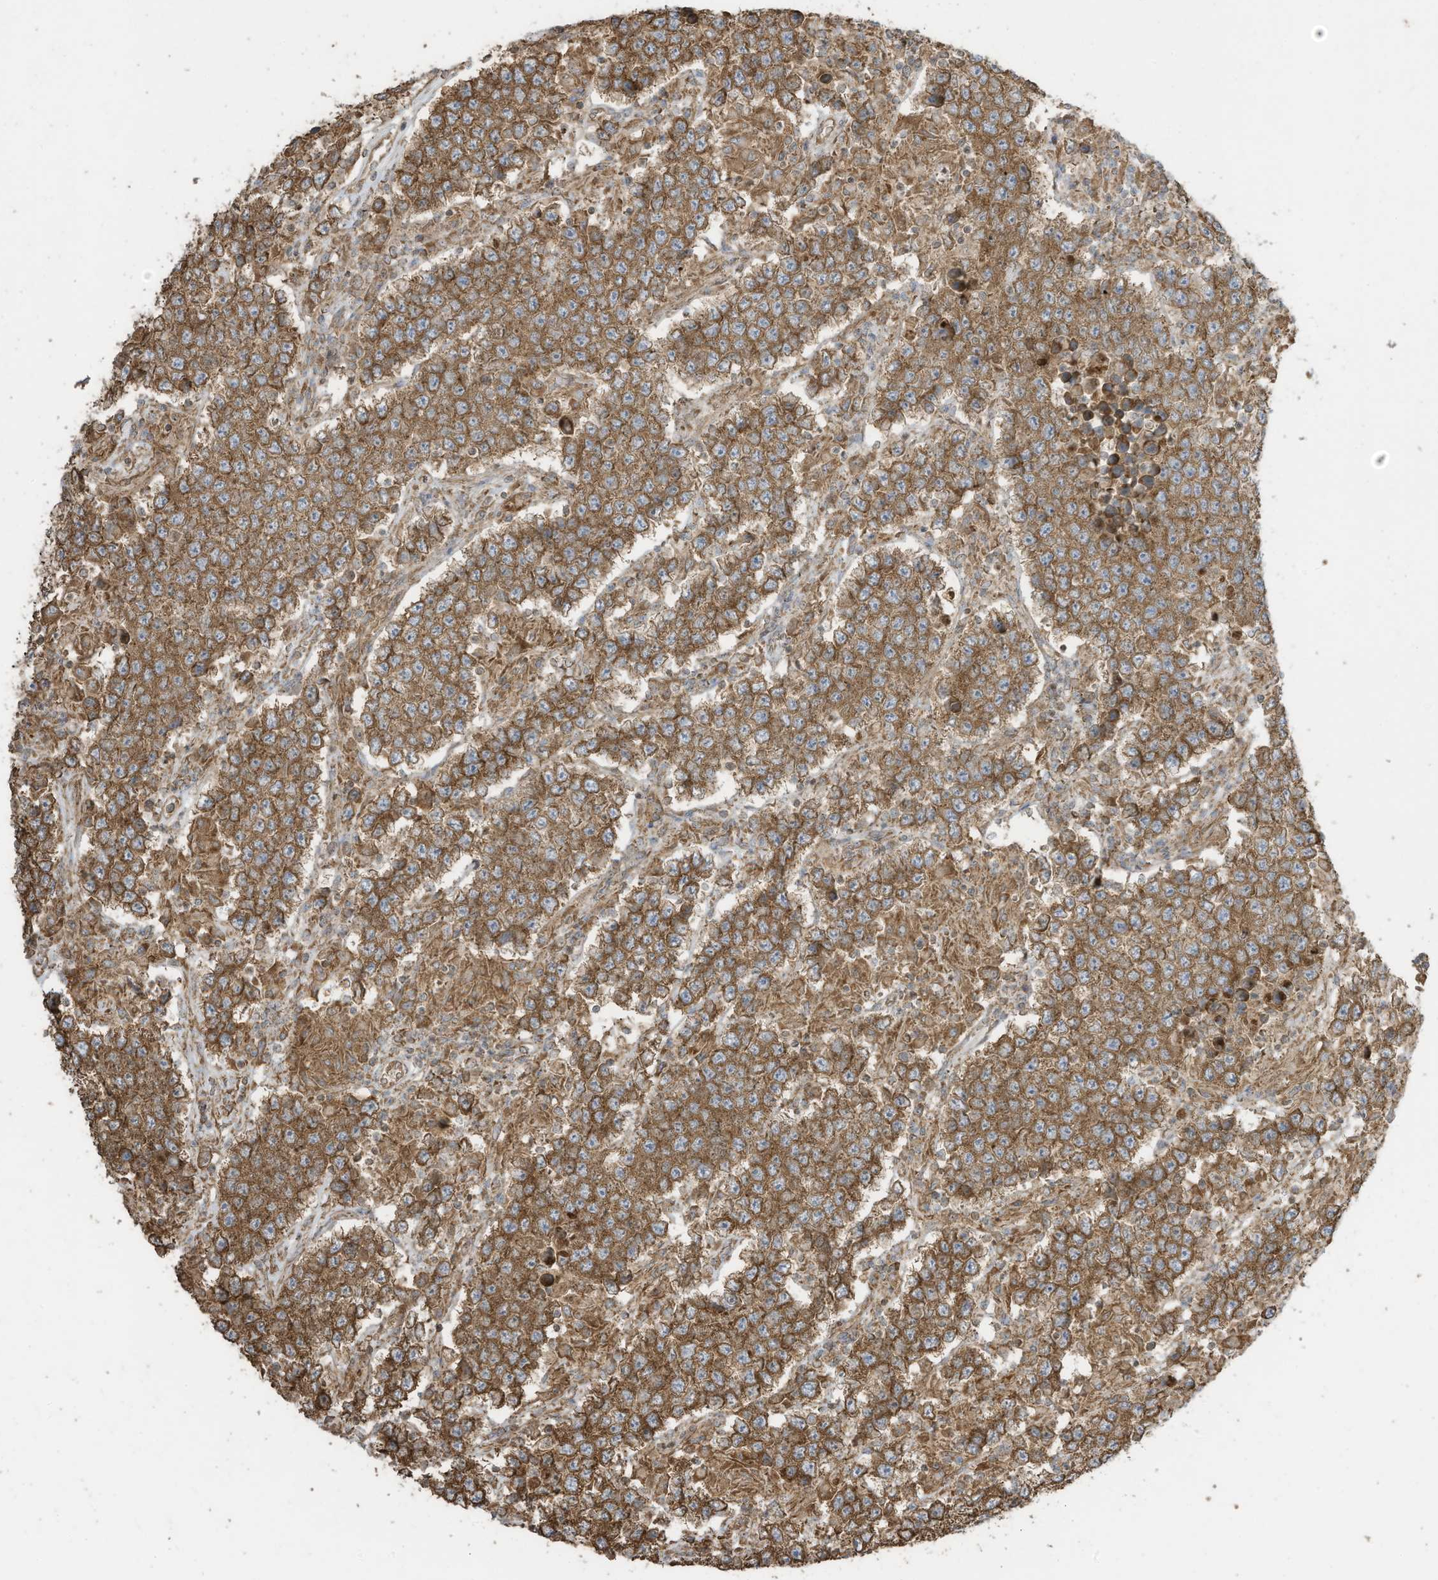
{"staining": {"intensity": "moderate", "quantity": ">75%", "location": "cytoplasmic/membranous"}, "tissue": "testis cancer", "cell_type": "Tumor cells", "image_type": "cancer", "snomed": [{"axis": "morphology", "description": "Normal tissue, NOS"}, {"axis": "morphology", "description": "Urothelial carcinoma, High grade"}, {"axis": "morphology", "description": "Seminoma, NOS"}, {"axis": "morphology", "description": "Carcinoma, Embryonal, NOS"}, {"axis": "topography", "description": "Urinary bladder"}, {"axis": "topography", "description": "Testis"}], "caption": "This is an image of IHC staining of testis cancer (seminoma), which shows moderate positivity in the cytoplasmic/membranous of tumor cells.", "gene": "CGAS", "patient": {"sex": "male", "age": 41}}